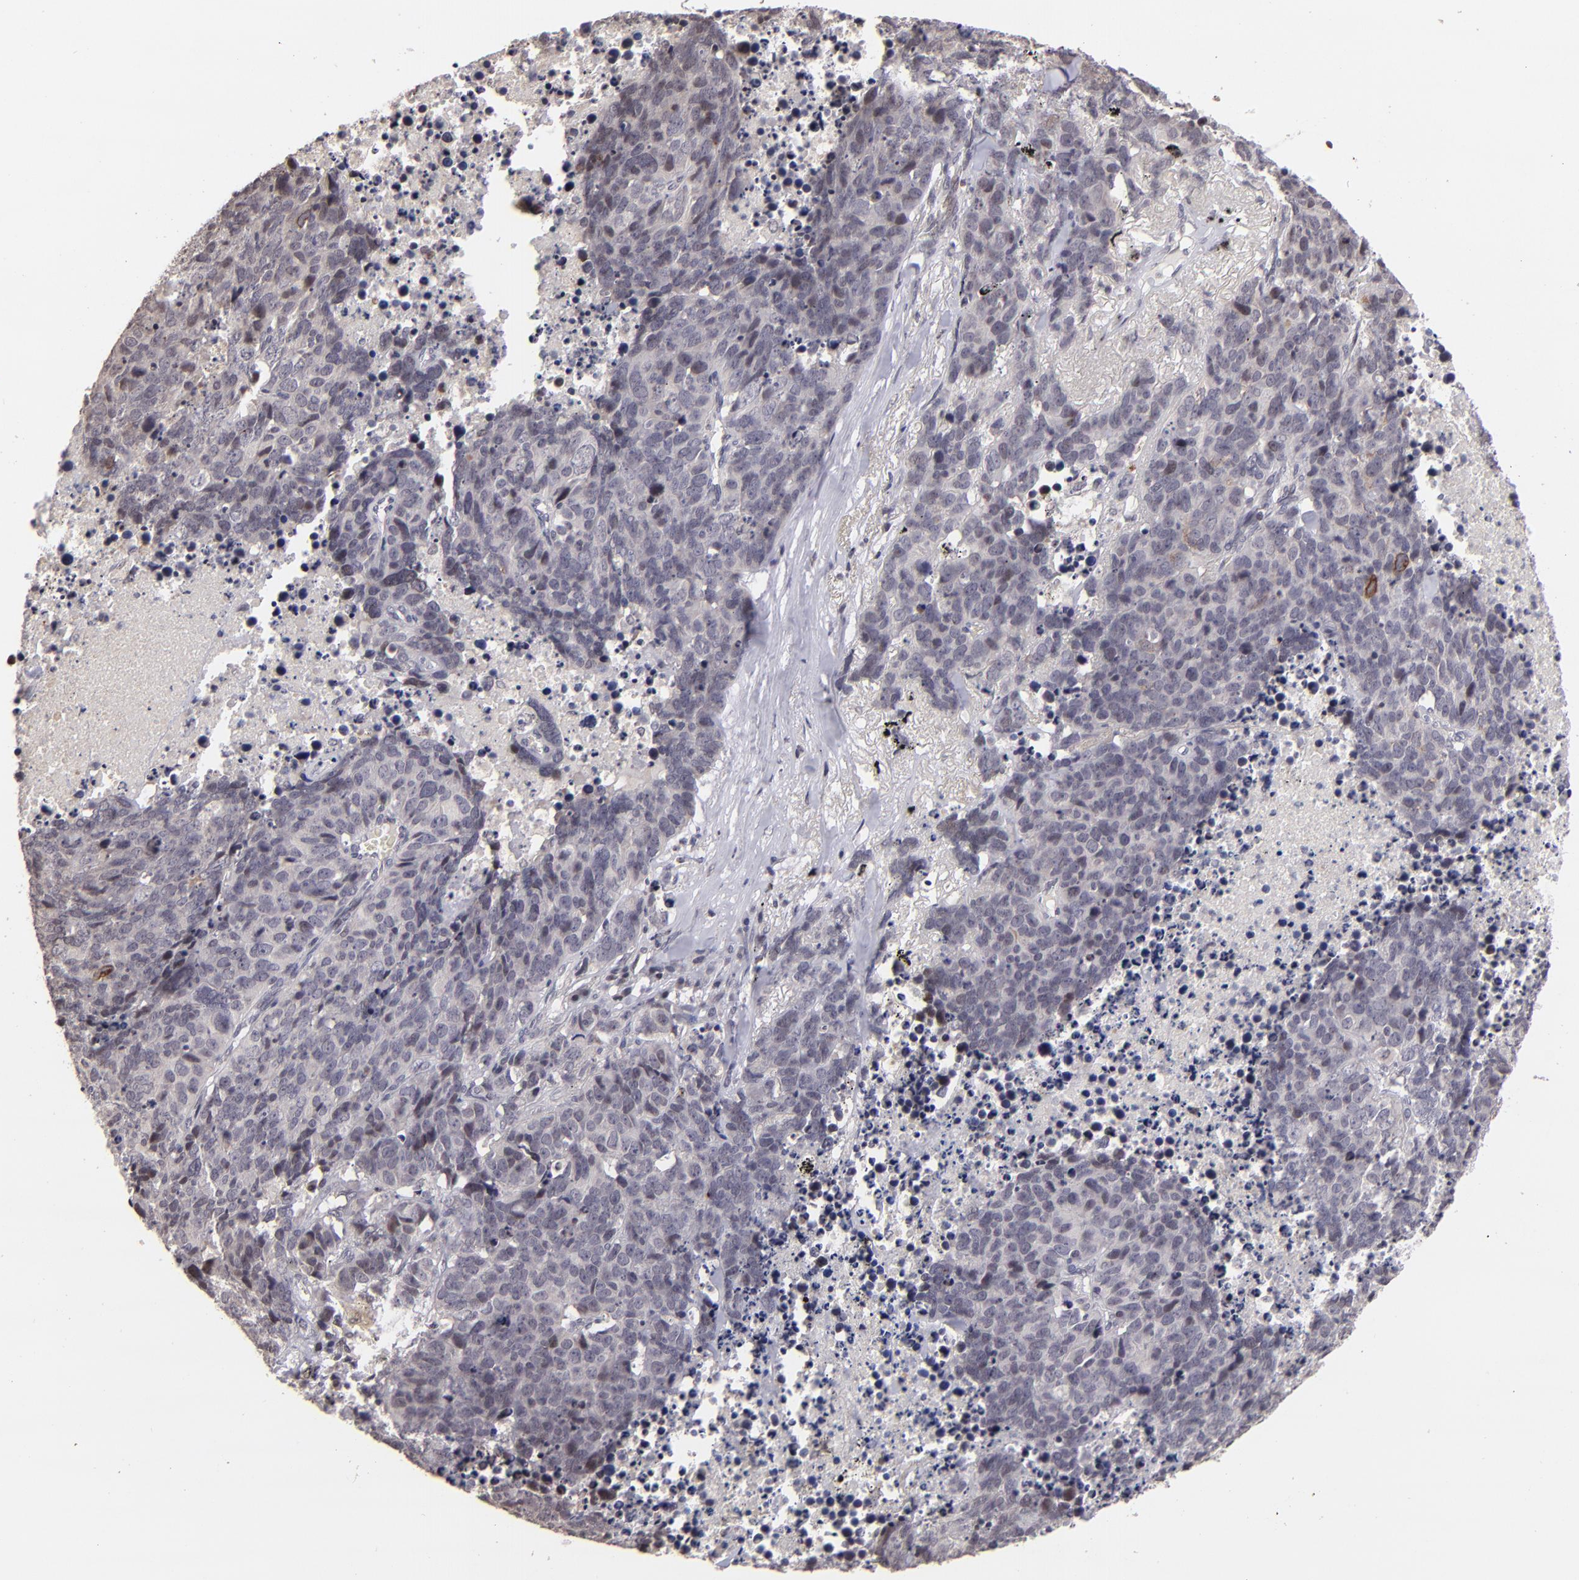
{"staining": {"intensity": "weak", "quantity": "<25%", "location": "nuclear"}, "tissue": "lung cancer", "cell_type": "Tumor cells", "image_type": "cancer", "snomed": [{"axis": "morphology", "description": "Carcinoid, malignant, NOS"}, {"axis": "topography", "description": "Lung"}], "caption": "Tumor cells are negative for brown protein staining in carcinoid (malignant) (lung).", "gene": "RARB", "patient": {"sex": "male", "age": 60}}